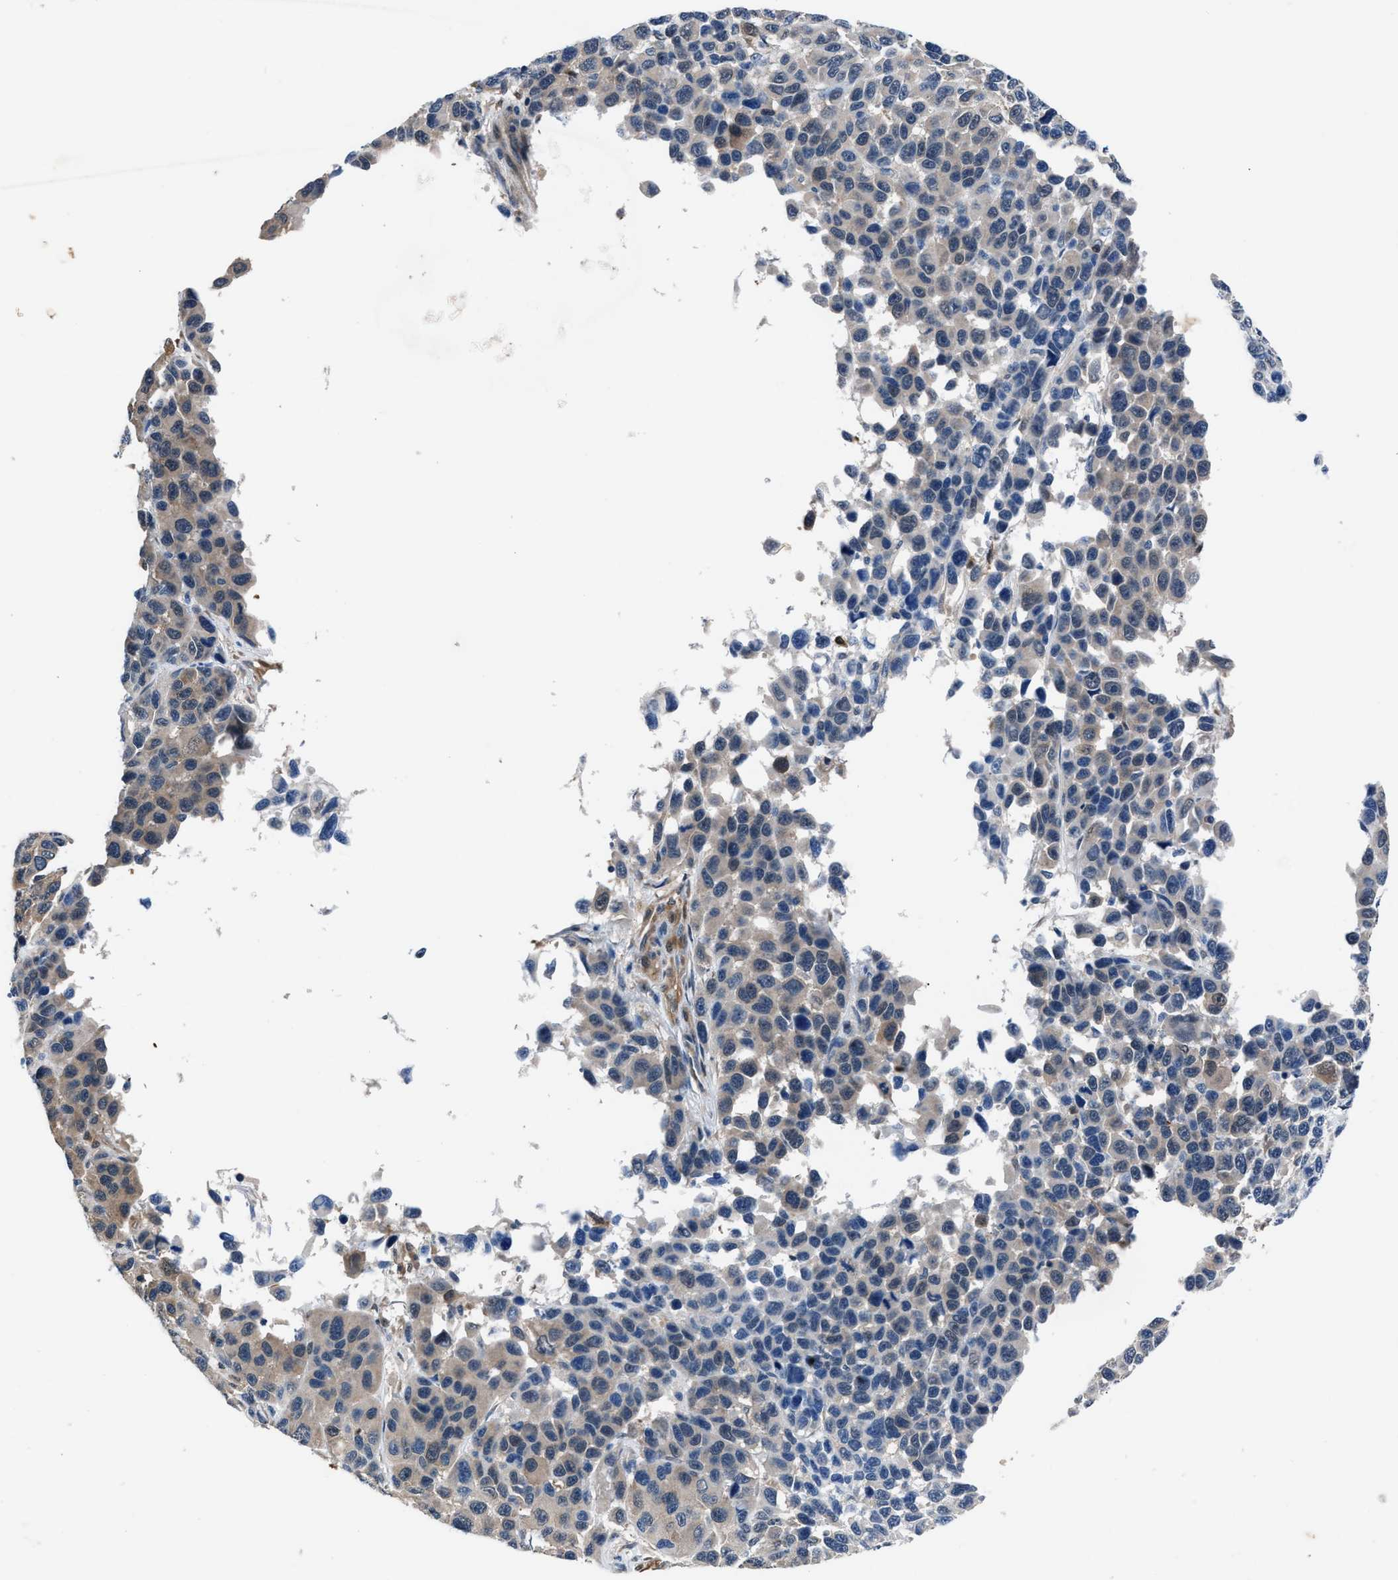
{"staining": {"intensity": "negative", "quantity": "none", "location": "none"}, "tissue": "melanoma", "cell_type": "Tumor cells", "image_type": "cancer", "snomed": [{"axis": "morphology", "description": "Malignant melanoma, NOS"}, {"axis": "topography", "description": "Skin"}], "caption": "There is no significant staining in tumor cells of melanoma.", "gene": "PPA1", "patient": {"sex": "male", "age": 53}}